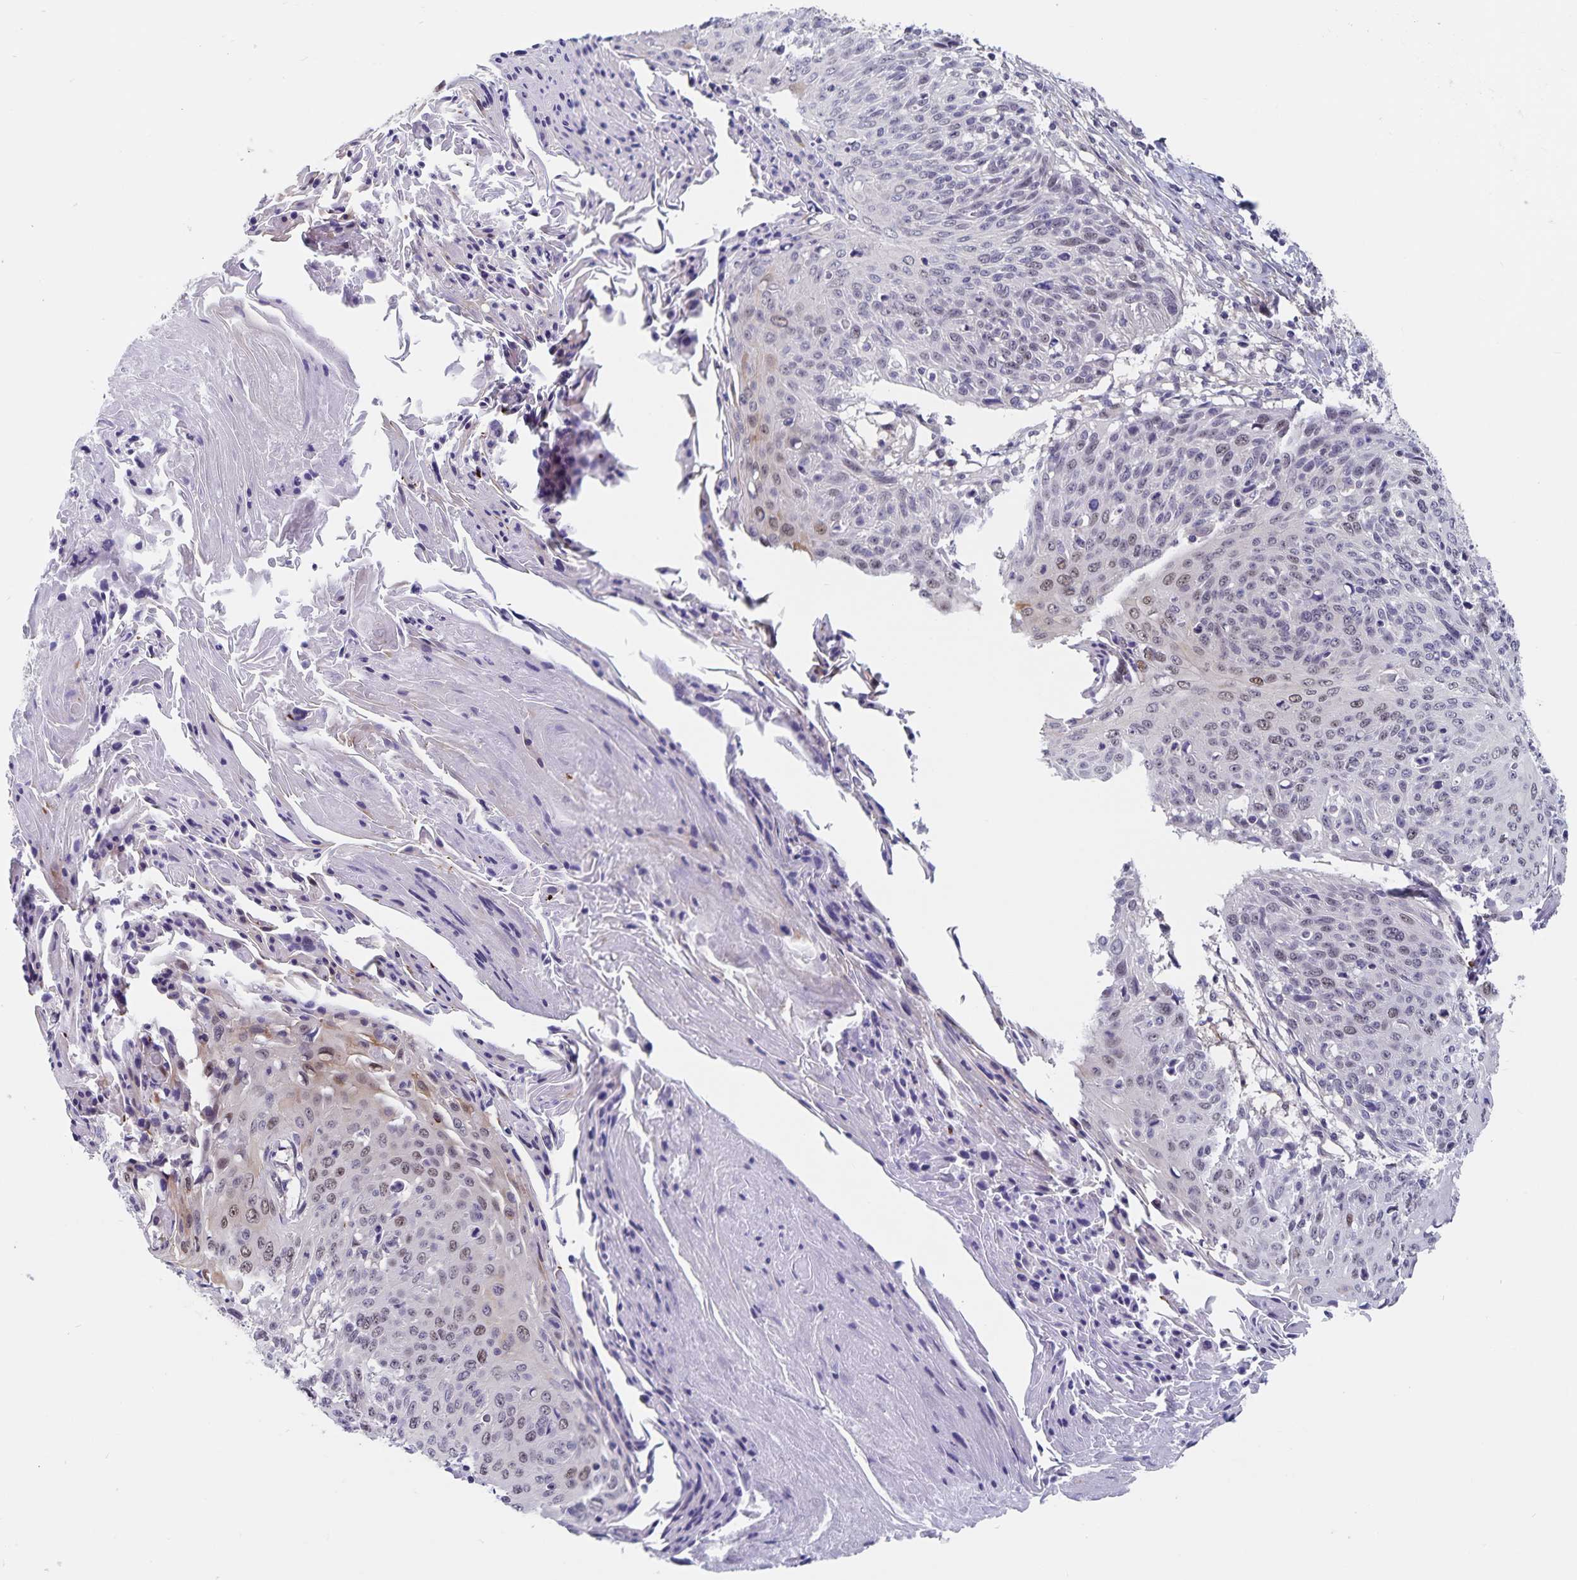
{"staining": {"intensity": "weak", "quantity": "<25%", "location": "nuclear"}, "tissue": "cervical cancer", "cell_type": "Tumor cells", "image_type": "cancer", "snomed": [{"axis": "morphology", "description": "Squamous cell carcinoma, NOS"}, {"axis": "topography", "description": "Cervix"}], "caption": "This is an IHC image of cervical squamous cell carcinoma. There is no staining in tumor cells.", "gene": "BAG6", "patient": {"sex": "female", "age": 45}}